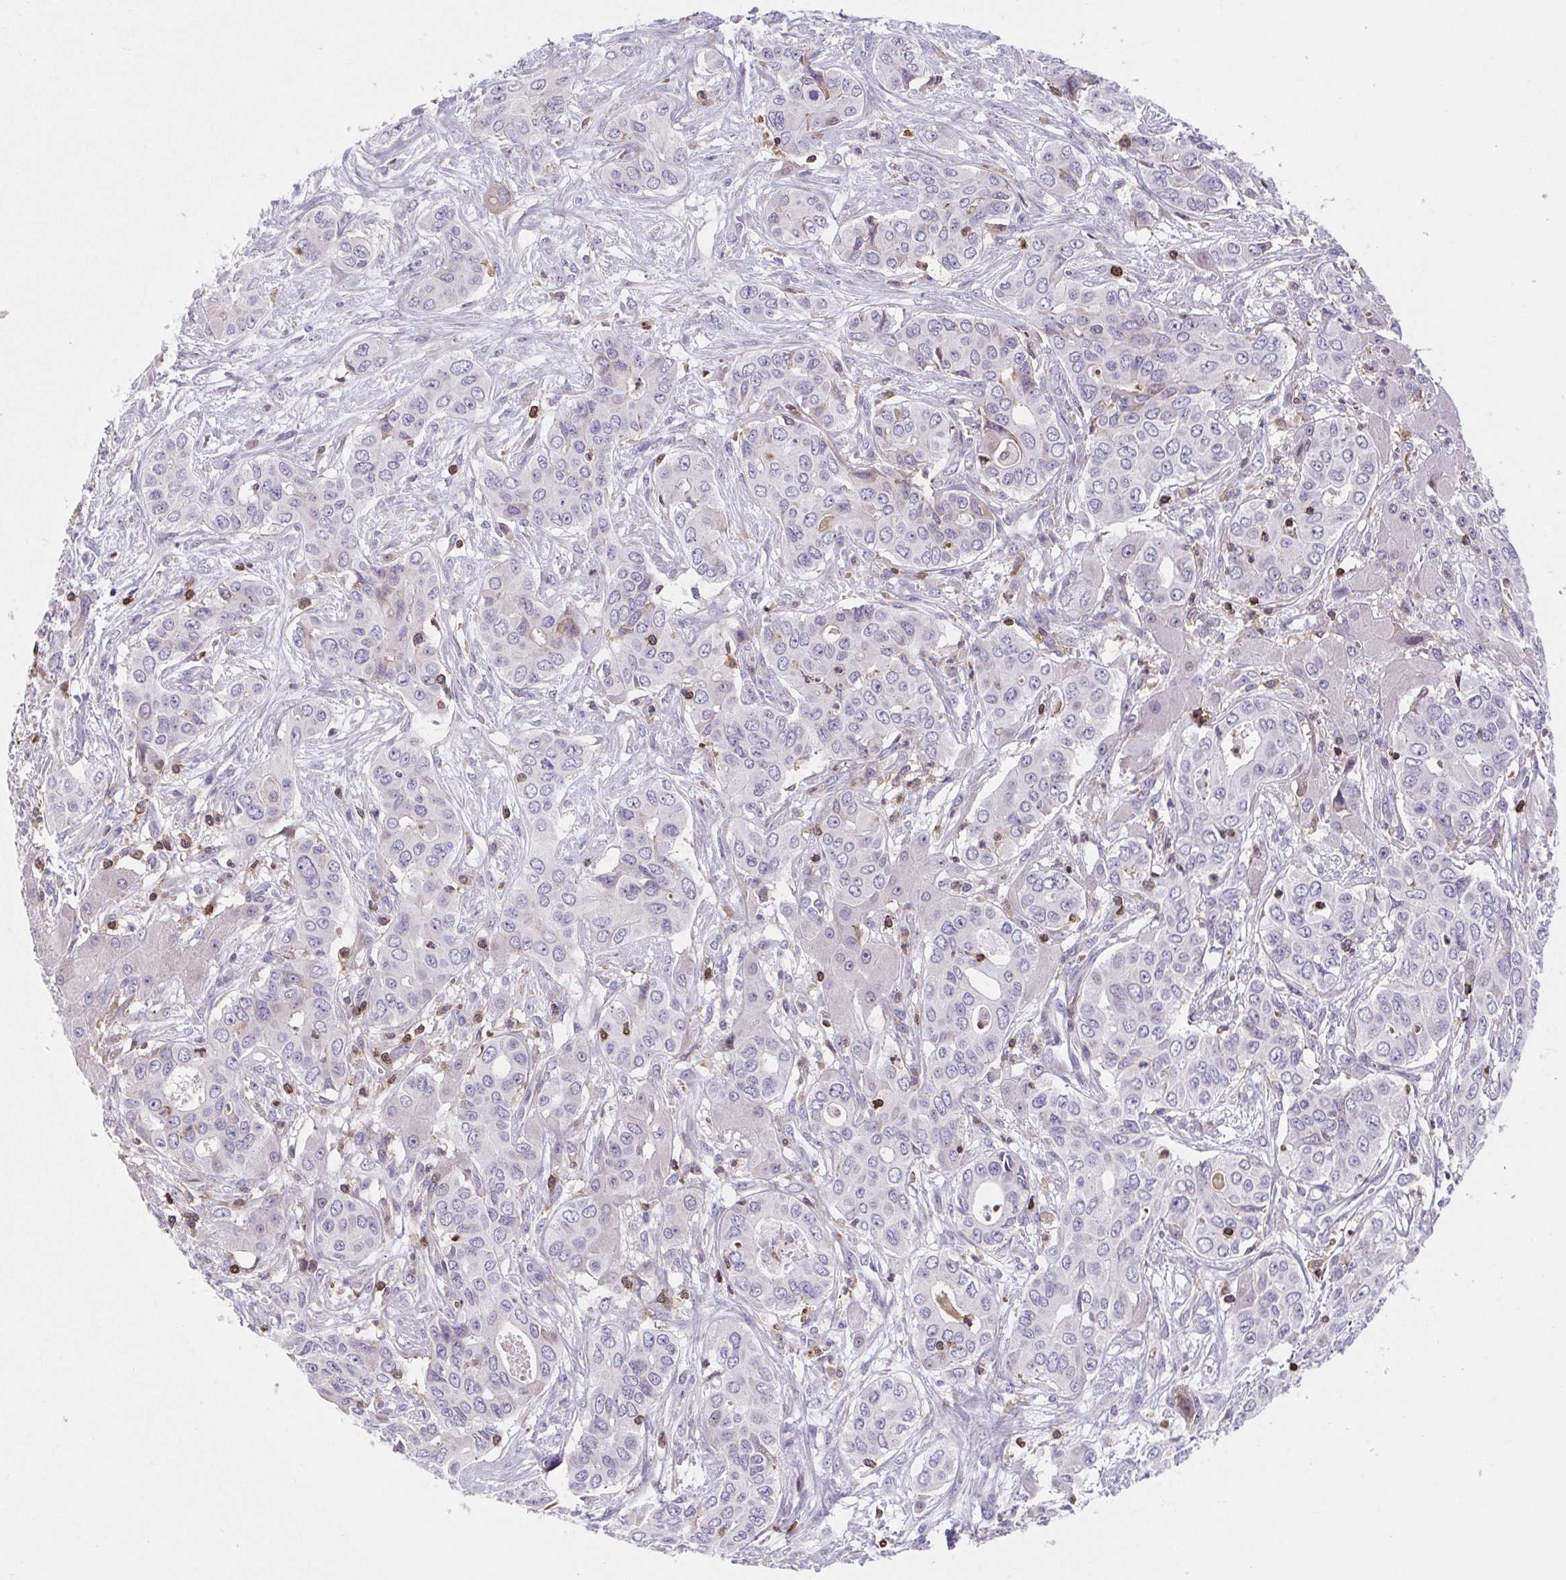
{"staining": {"intensity": "negative", "quantity": "none", "location": "none"}, "tissue": "liver cancer", "cell_type": "Tumor cells", "image_type": "cancer", "snomed": [{"axis": "morphology", "description": "Cholangiocarcinoma"}, {"axis": "topography", "description": "Liver"}], "caption": "The IHC micrograph has no significant positivity in tumor cells of cholangiocarcinoma (liver) tissue. The staining is performed using DAB (3,3'-diaminobenzidine) brown chromogen with nuclei counter-stained in using hematoxylin.", "gene": "TPRG1", "patient": {"sex": "female", "age": 65}}